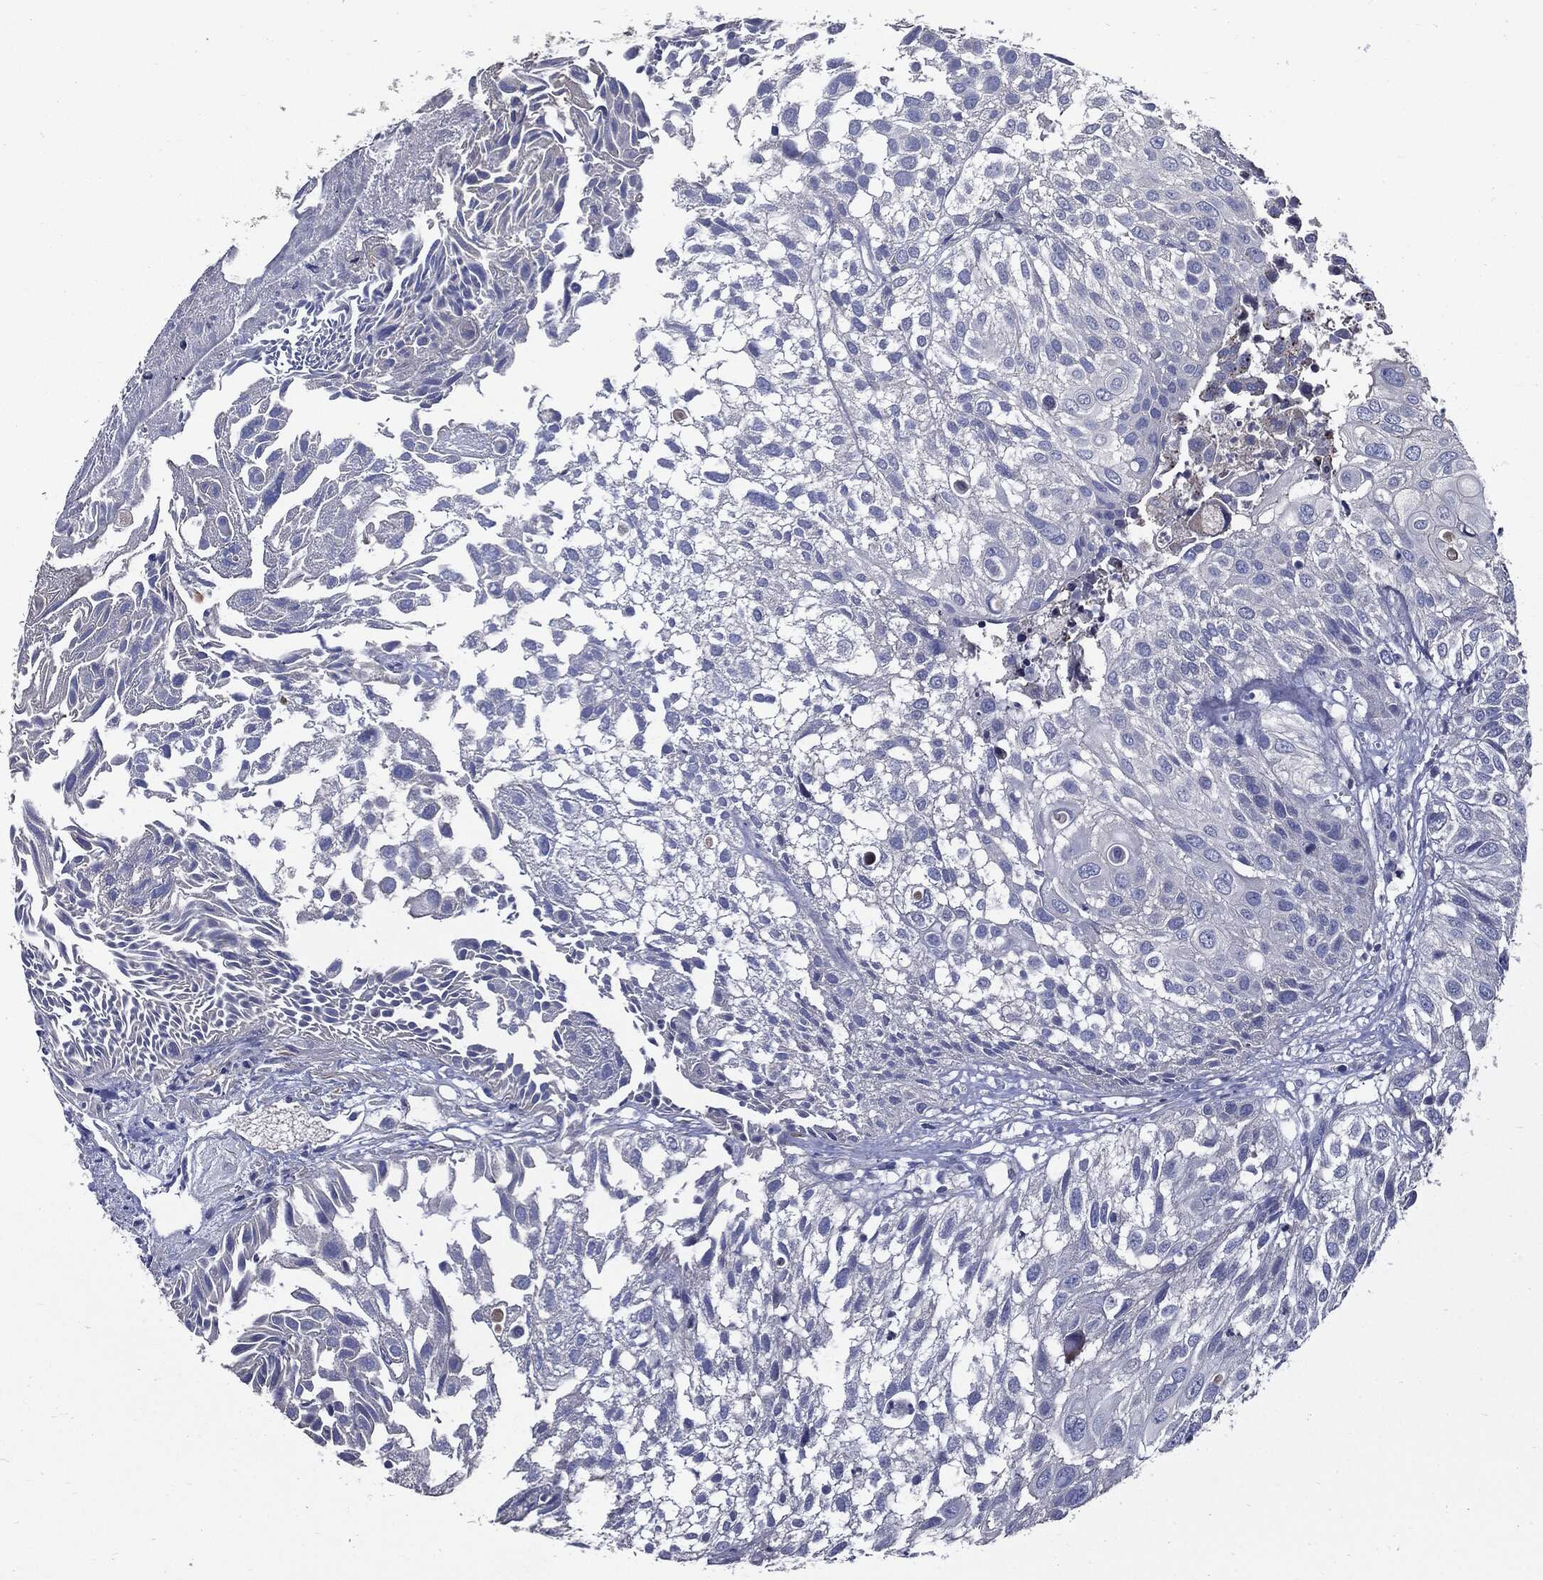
{"staining": {"intensity": "negative", "quantity": "none", "location": "none"}, "tissue": "urothelial cancer", "cell_type": "Tumor cells", "image_type": "cancer", "snomed": [{"axis": "morphology", "description": "Urothelial carcinoma, High grade"}, {"axis": "topography", "description": "Urinary bladder"}], "caption": "Immunohistochemistry of human high-grade urothelial carcinoma displays no positivity in tumor cells. (DAB (3,3'-diaminobenzidine) immunohistochemistry (IHC), high magnification).", "gene": "PDCD6IP", "patient": {"sex": "female", "age": 79}}